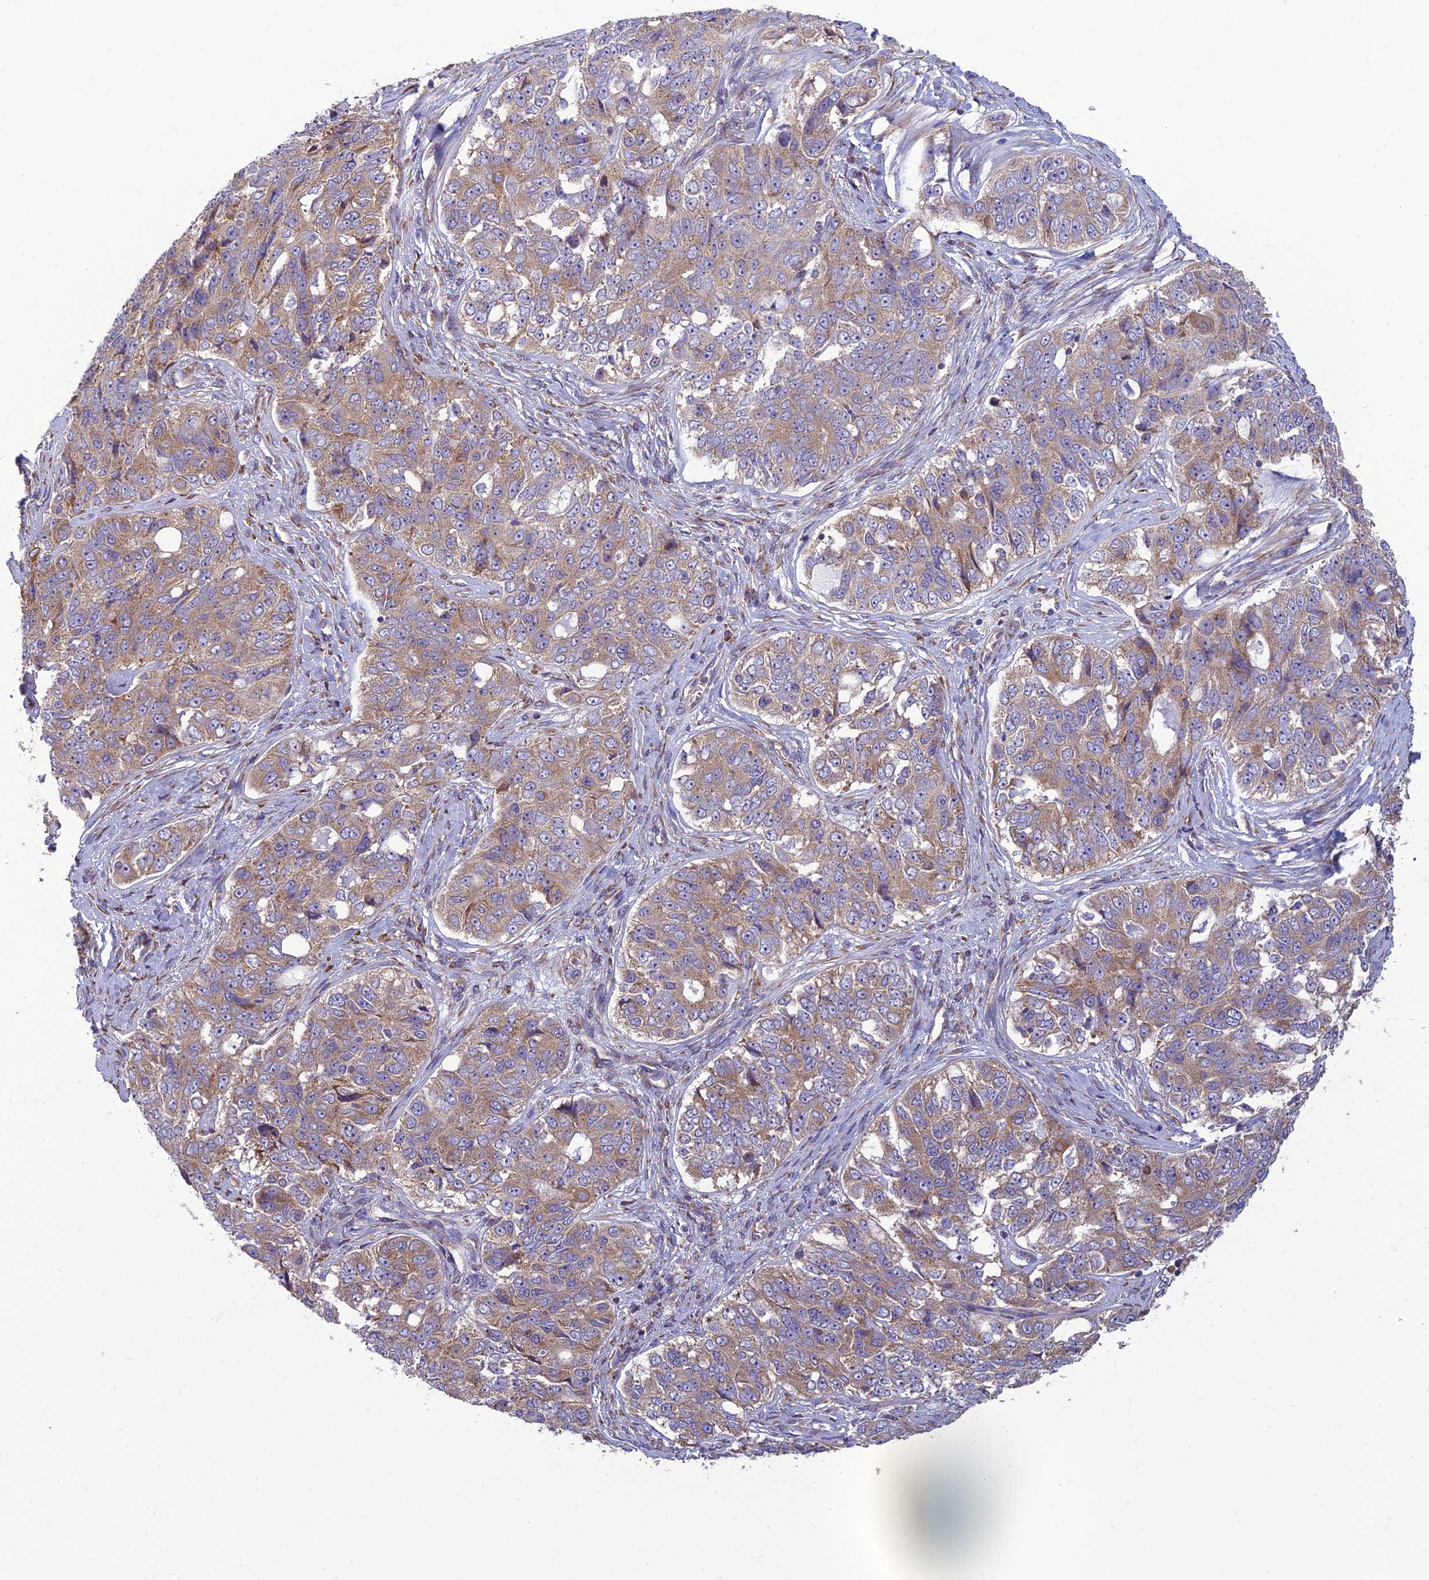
{"staining": {"intensity": "weak", "quantity": ">75%", "location": "cytoplasmic/membranous"}, "tissue": "ovarian cancer", "cell_type": "Tumor cells", "image_type": "cancer", "snomed": [{"axis": "morphology", "description": "Carcinoma, endometroid"}, {"axis": "topography", "description": "Ovary"}], "caption": "Weak cytoplasmic/membranous staining for a protein is identified in about >75% of tumor cells of ovarian endometroid carcinoma using immunohistochemistry (IHC).", "gene": "RPL17-C18orf32", "patient": {"sex": "female", "age": 51}}